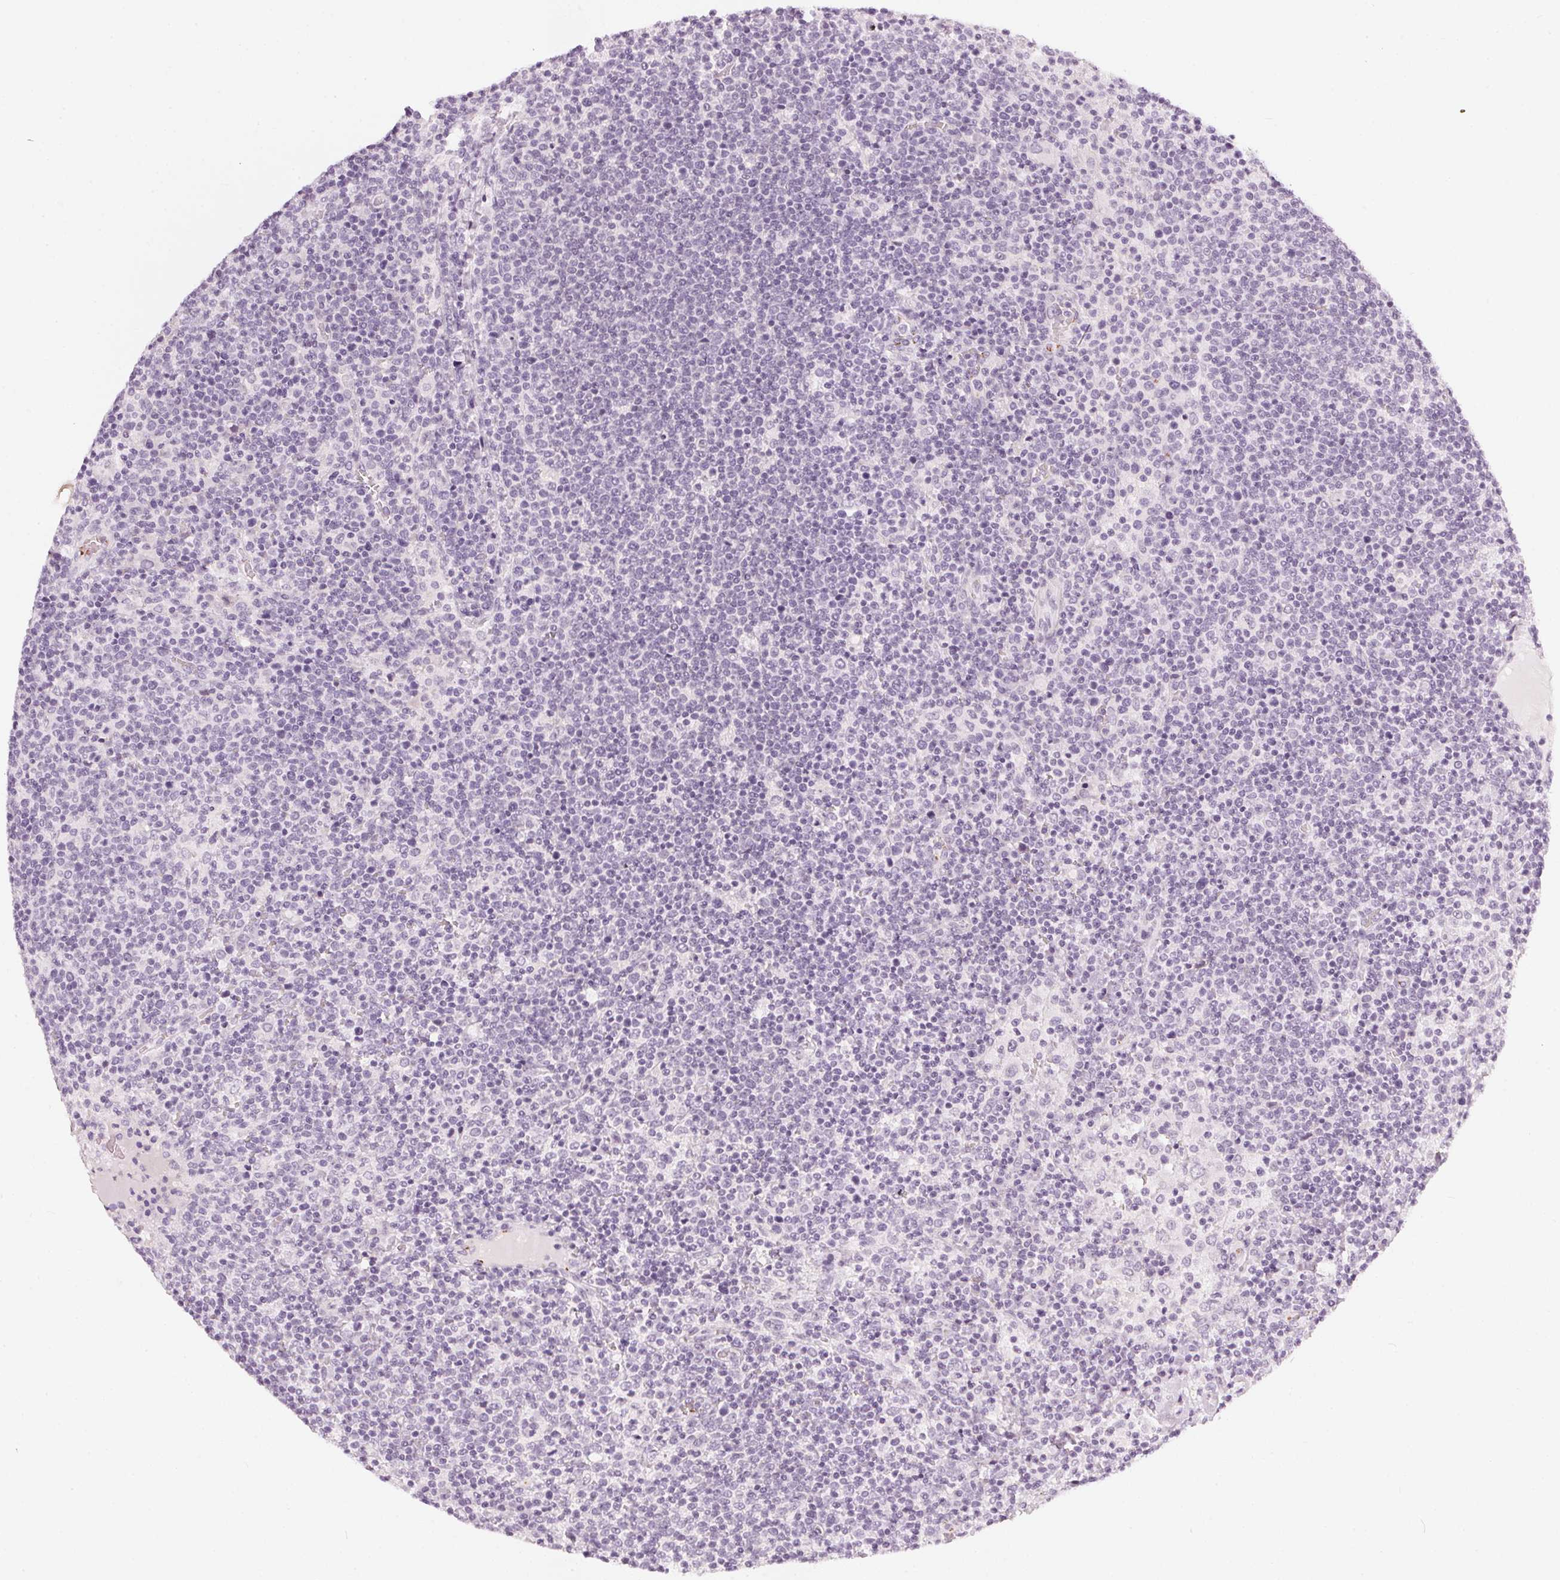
{"staining": {"intensity": "negative", "quantity": "none", "location": "none"}, "tissue": "lymphoma", "cell_type": "Tumor cells", "image_type": "cancer", "snomed": [{"axis": "morphology", "description": "Malignant lymphoma, non-Hodgkin's type, High grade"}, {"axis": "topography", "description": "Lymph node"}], "caption": "Lymphoma stained for a protein using immunohistochemistry displays no staining tumor cells.", "gene": "CHST4", "patient": {"sex": "male", "age": 61}}